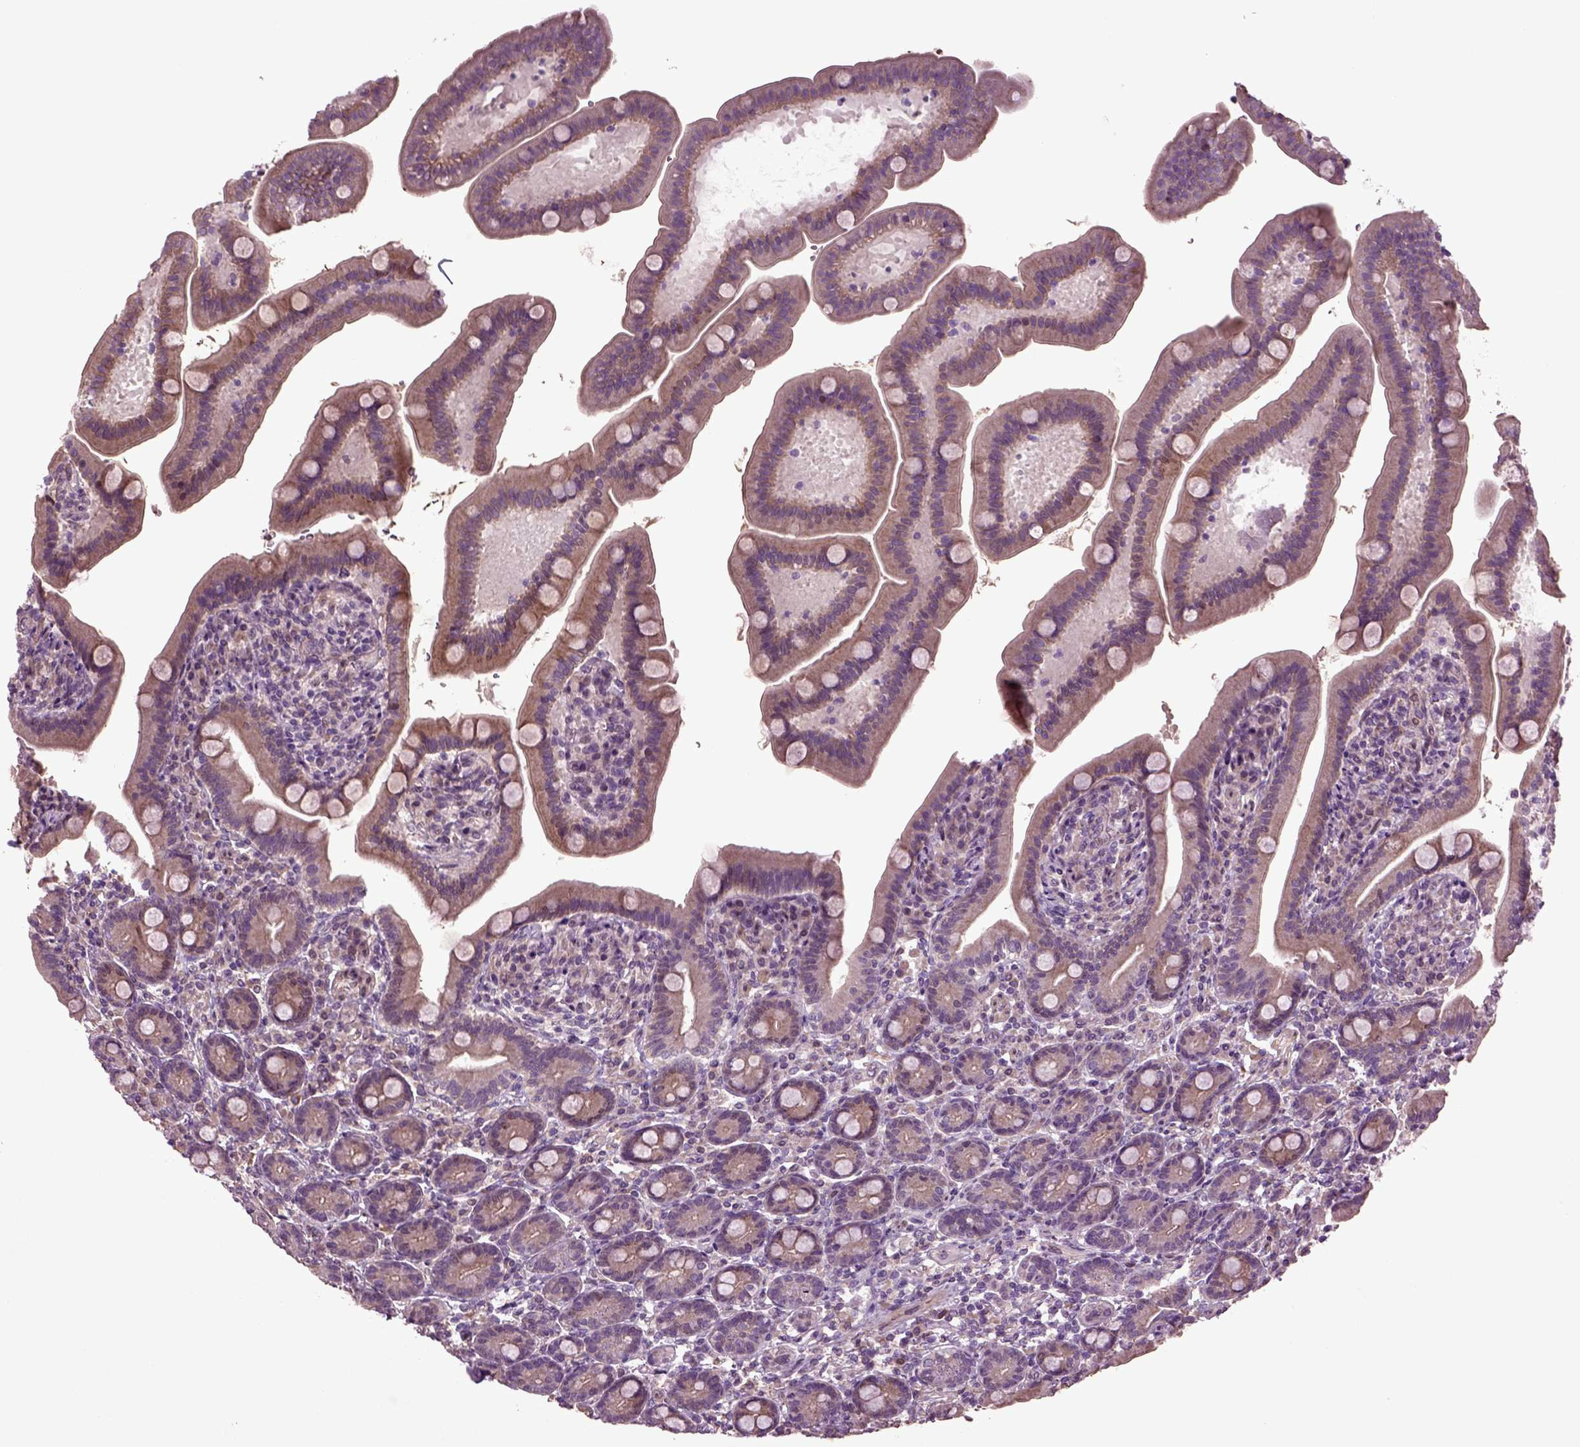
{"staining": {"intensity": "moderate", "quantity": ">75%", "location": "cytoplasmic/membranous"}, "tissue": "small intestine", "cell_type": "Glandular cells", "image_type": "normal", "snomed": [{"axis": "morphology", "description": "Normal tissue, NOS"}, {"axis": "topography", "description": "Small intestine"}], "caption": "Small intestine stained with IHC shows moderate cytoplasmic/membranous positivity in approximately >75% of glandular cells. (DAB (3,3'-diaminobenzidine) IHC, brown staining for protein, blue staining for nuclei).", "gene": "HAGHL", "patient": {"sex": "male", "age": 66}}